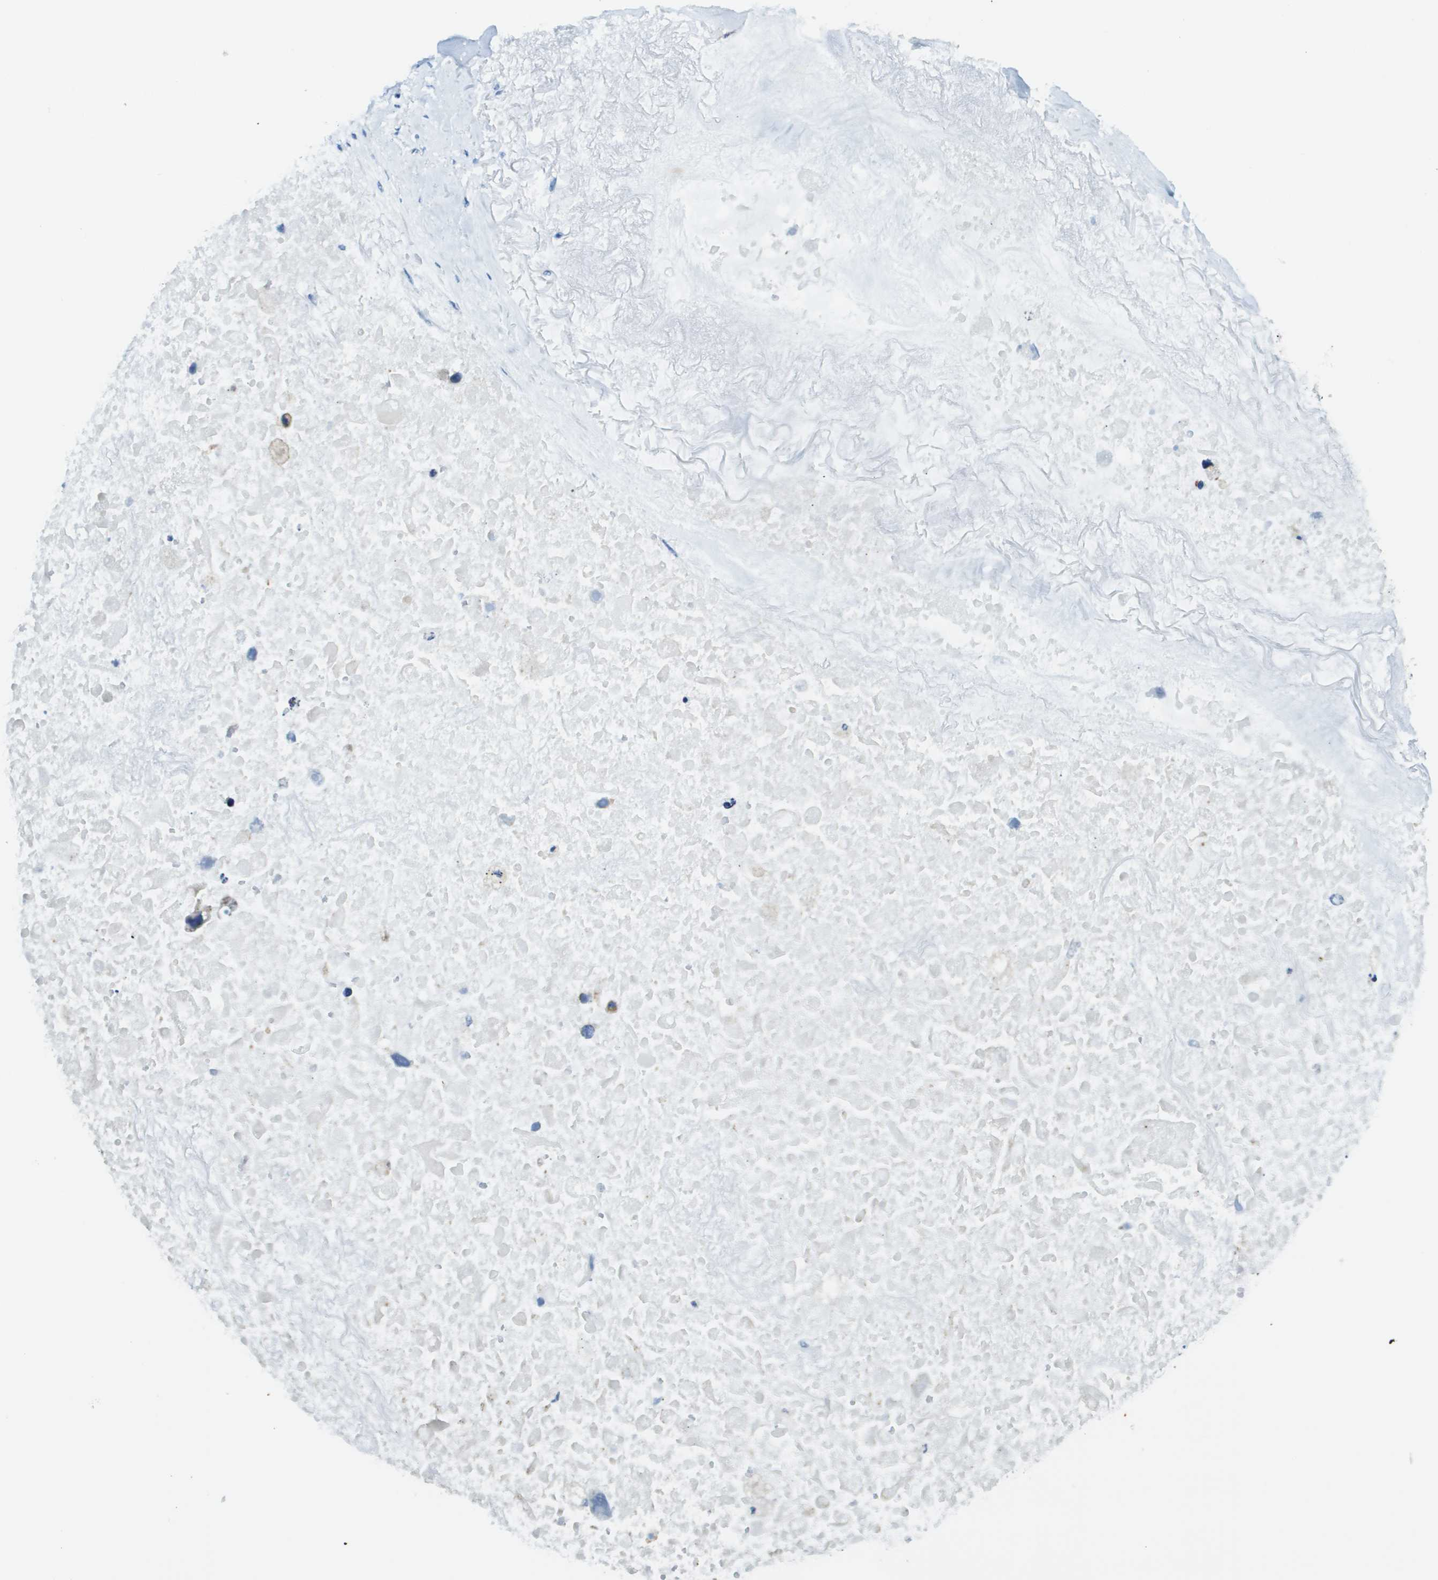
{"staining": {"intensity": "negative", "quantity": "none", "location": "none"}, "tissue": "lung cancer", "cell_type": "Tumor cells", "image_type": "cancer", "snomed": [{"axis": "morphology", "description": "Squamous cell carcinoma, NOS"}, {"axis": "topography", "description": "Lung"}], "caption": "A photomicrograph of squamous cell carcinoma (lung) stained for a protein reveals no brown staining in tumor cells. (Stains: DAB immunohistochemistry (IHC) with hematoxylin counter stain, Microscopy: brightfield microscopy at high magnification).", "gene": "CNPY3", "patient": {"sex": "female", "age": 73}}